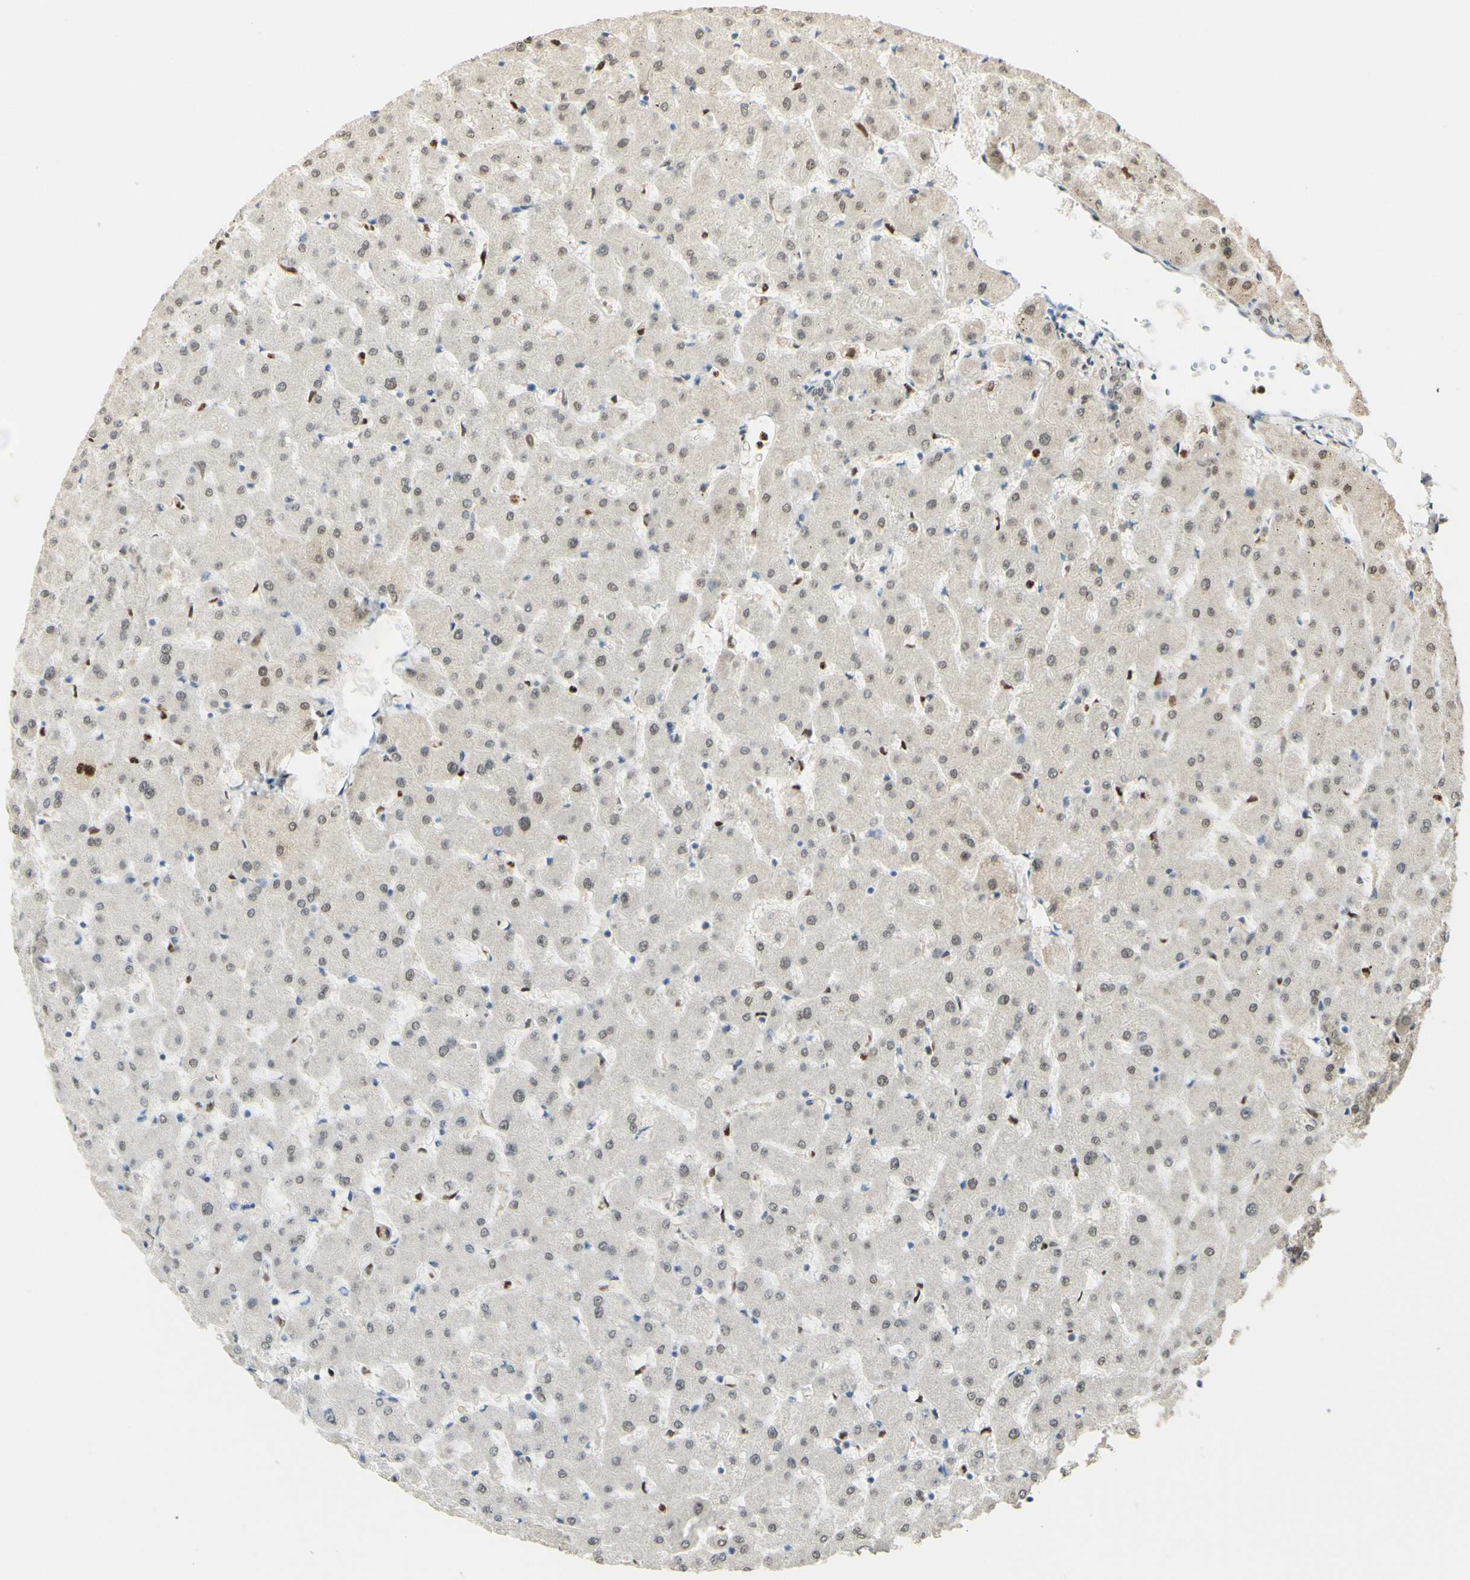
{"staining": {"intensity": "negative", "quantity": "none", "location": "none"}, "tissue": "liver", "cell_type": "Cholangiocytes", "image_type": "normal", "snomed": [{"axis": "morphology", "description": "Normal tissue, NOS"}, {"axis": "topography", "description": "Liver"}], "caption": "This is a micrograph of immunohistochemistry (IHC) staining of unremarkable liver, which shows no expression in cholangiocytes. (DAB (3,3'-diaminobenzidine) immunohistochemistry visualized using brightfield microscopy, high magnification).", "gene": "MAP3K4", "patient": {"sex": "female", "age": 63}}